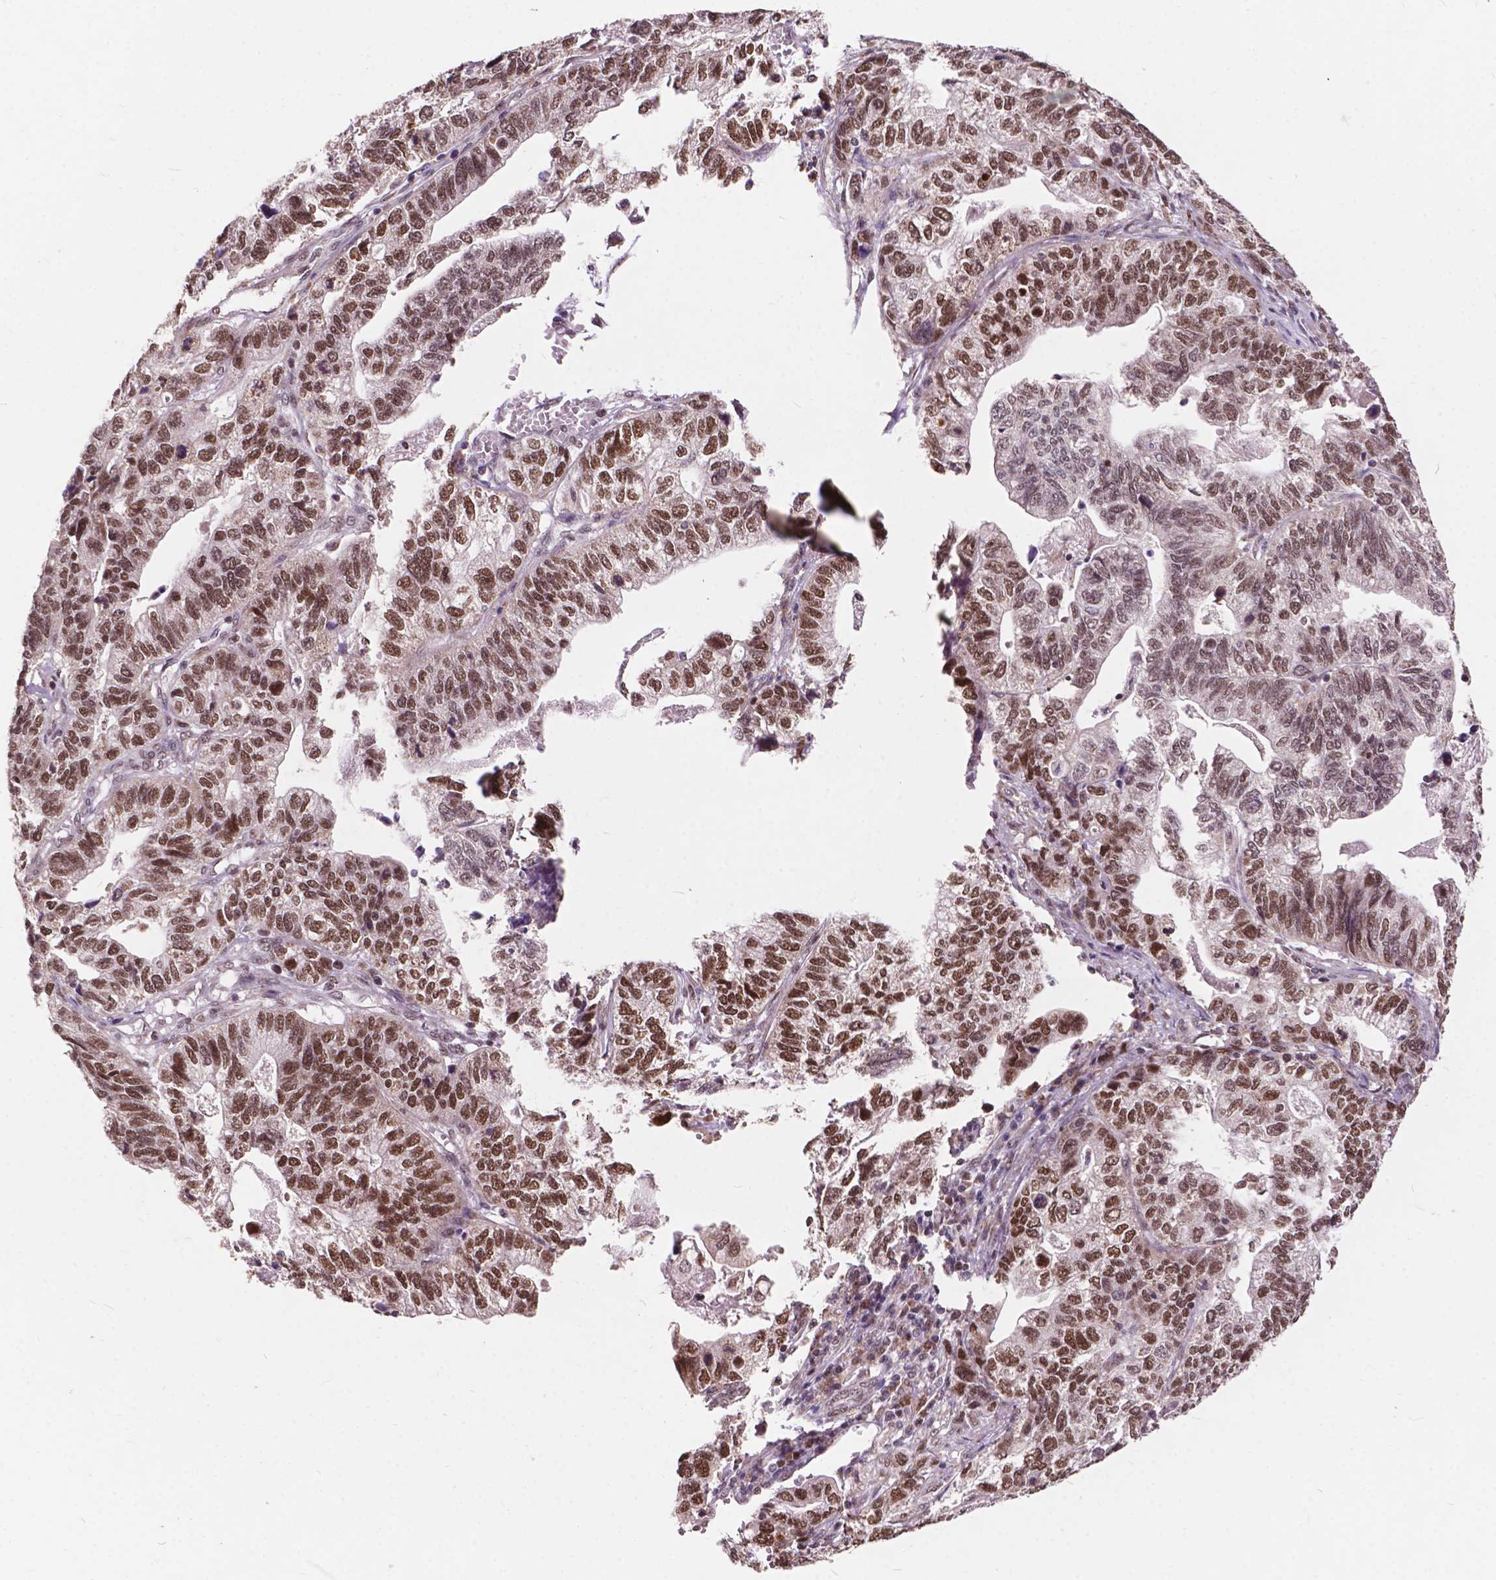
{"staining": {"intensity": "strong", "quantity": ">75%", "location": "nuclear"}, "tissue": "stomach cancer", "cell_type": "Tumor cells", "image_type": "cancer", "snomed": [{"axis": "morphology", "description": "Adenocarcinoma, NOS"}, {"axis": "topography", "description": "Stomach, upper"}], "caption": "This histopathology image demonstrates IHC staining of human stomach adenocarcinoma, with high strong nuclear staining in approximately >75% of tumor cells.", "gene": "MSH2", "patient": {"sex": "female", "age": 67}}